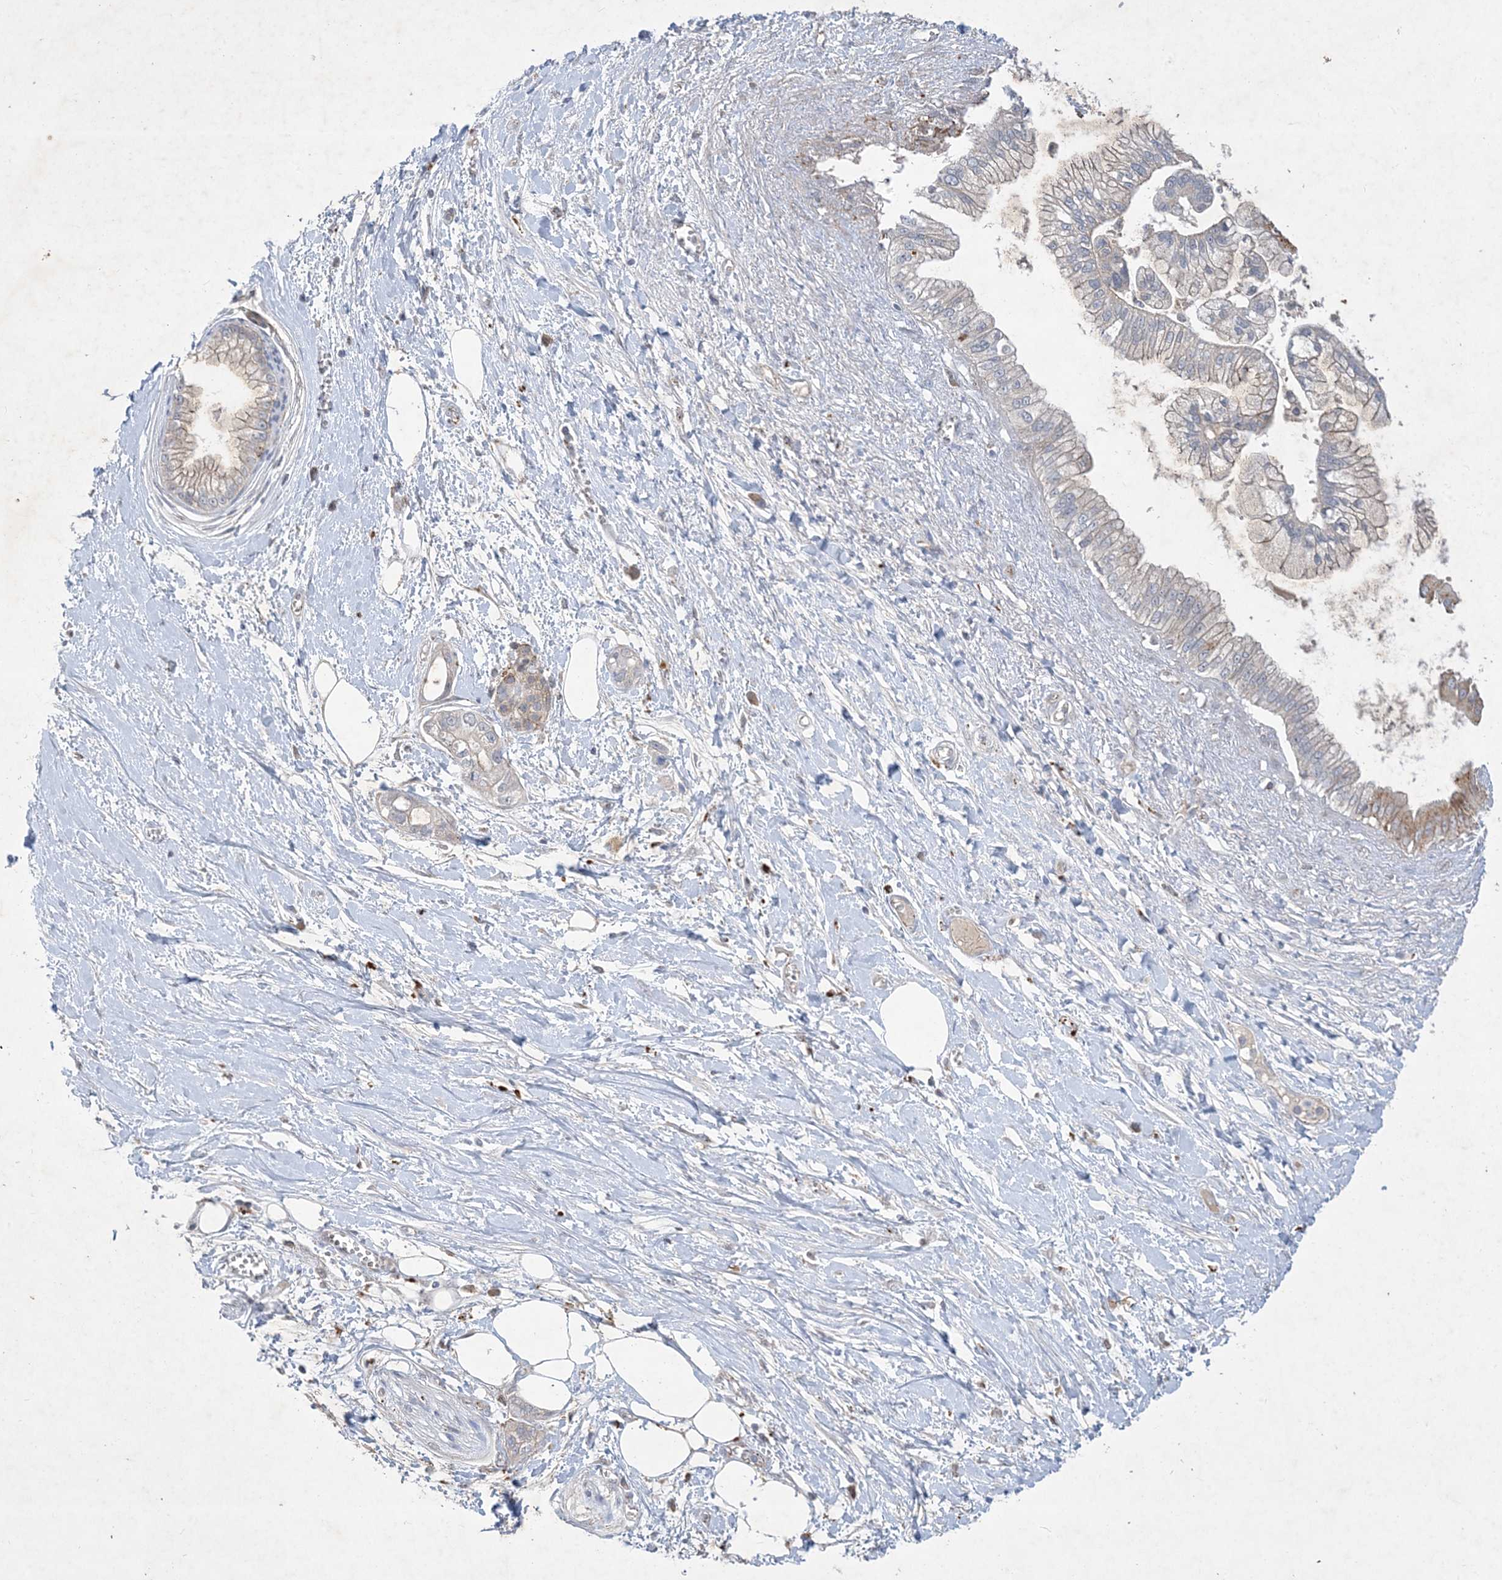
{"staining": {"intensity": "weak", "quantity": "<25%", "location": "cytoplasmic/membranous"}, "tissue": "pancreatic cancer", "cell_type": "Tumor cells", "image_type": "cancer", "snomed": [{"axis": "morphology", "description": "Adenocarcinoma, NOS"}, {"axis": "topography", "description": "Pancreas"}], "caption": "Adenocarcinoma (pancreatic) stained for a protein using immunohistochemistry exhibits no expression tumor cells.", "gene": "MRPS18A", "patient": {"sex": "male", "age": 68}}